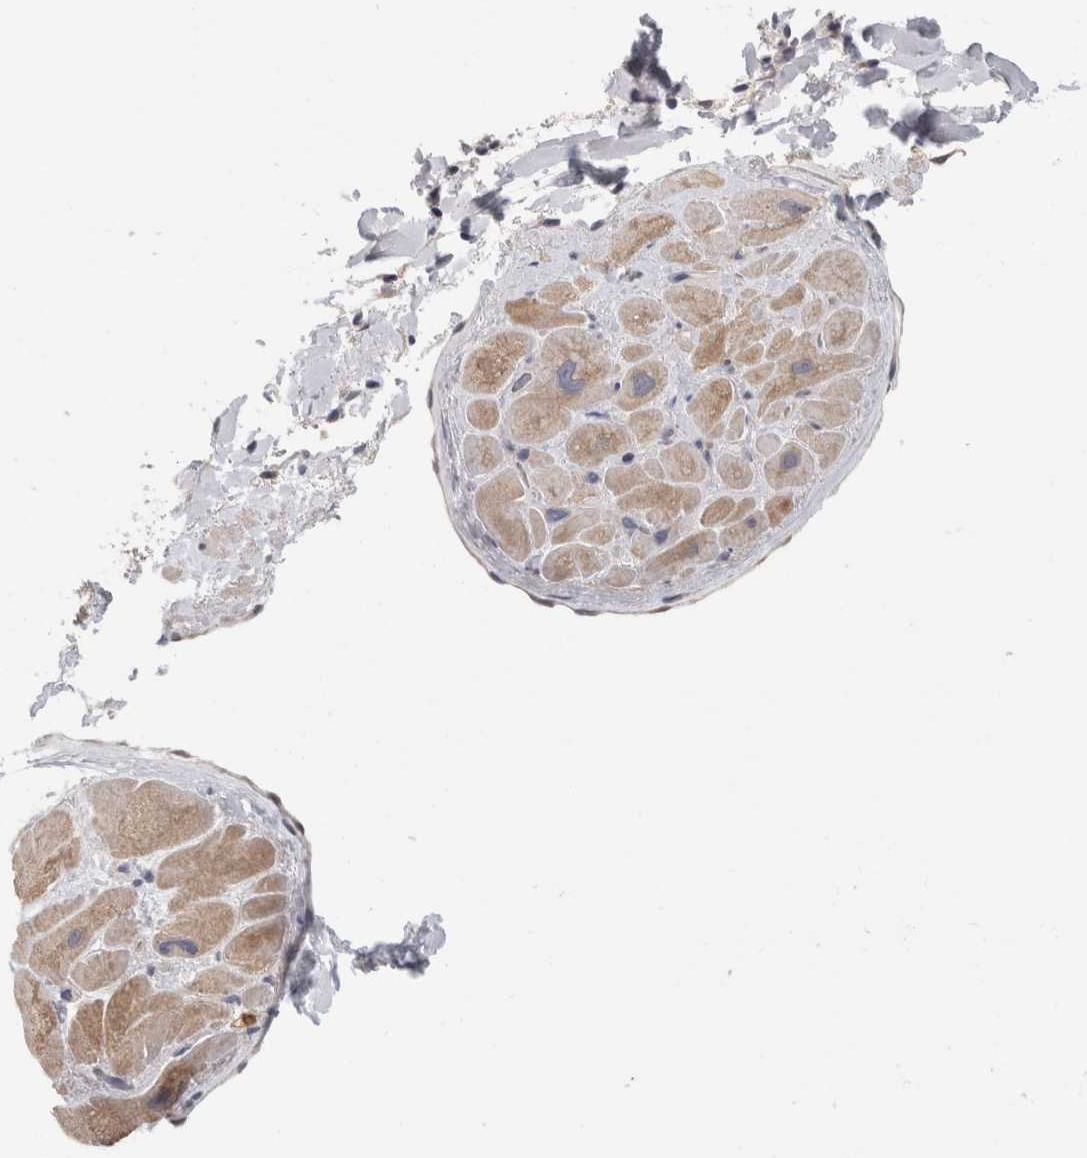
{"staining": {"intensity": "weak", "quantity": ">75%", "location": "cytoplasmic/membranous"}, "tissue": "heart muscle", "cell_type": "Cardiomyocytes", "image_type": "normal", "snomed": [{"axis": "morphology", "description": "Normal tissue, NOS"}, {"axis": "topography", "description": "Heart"}], "caption": "Weak cytoplasmic/membranous positivity is appreciated in about >75% of cardiomyocytes in unremarkable heart muscle.", "gene": "PIGP", "patient": {"sex": "male", "age": 49}}